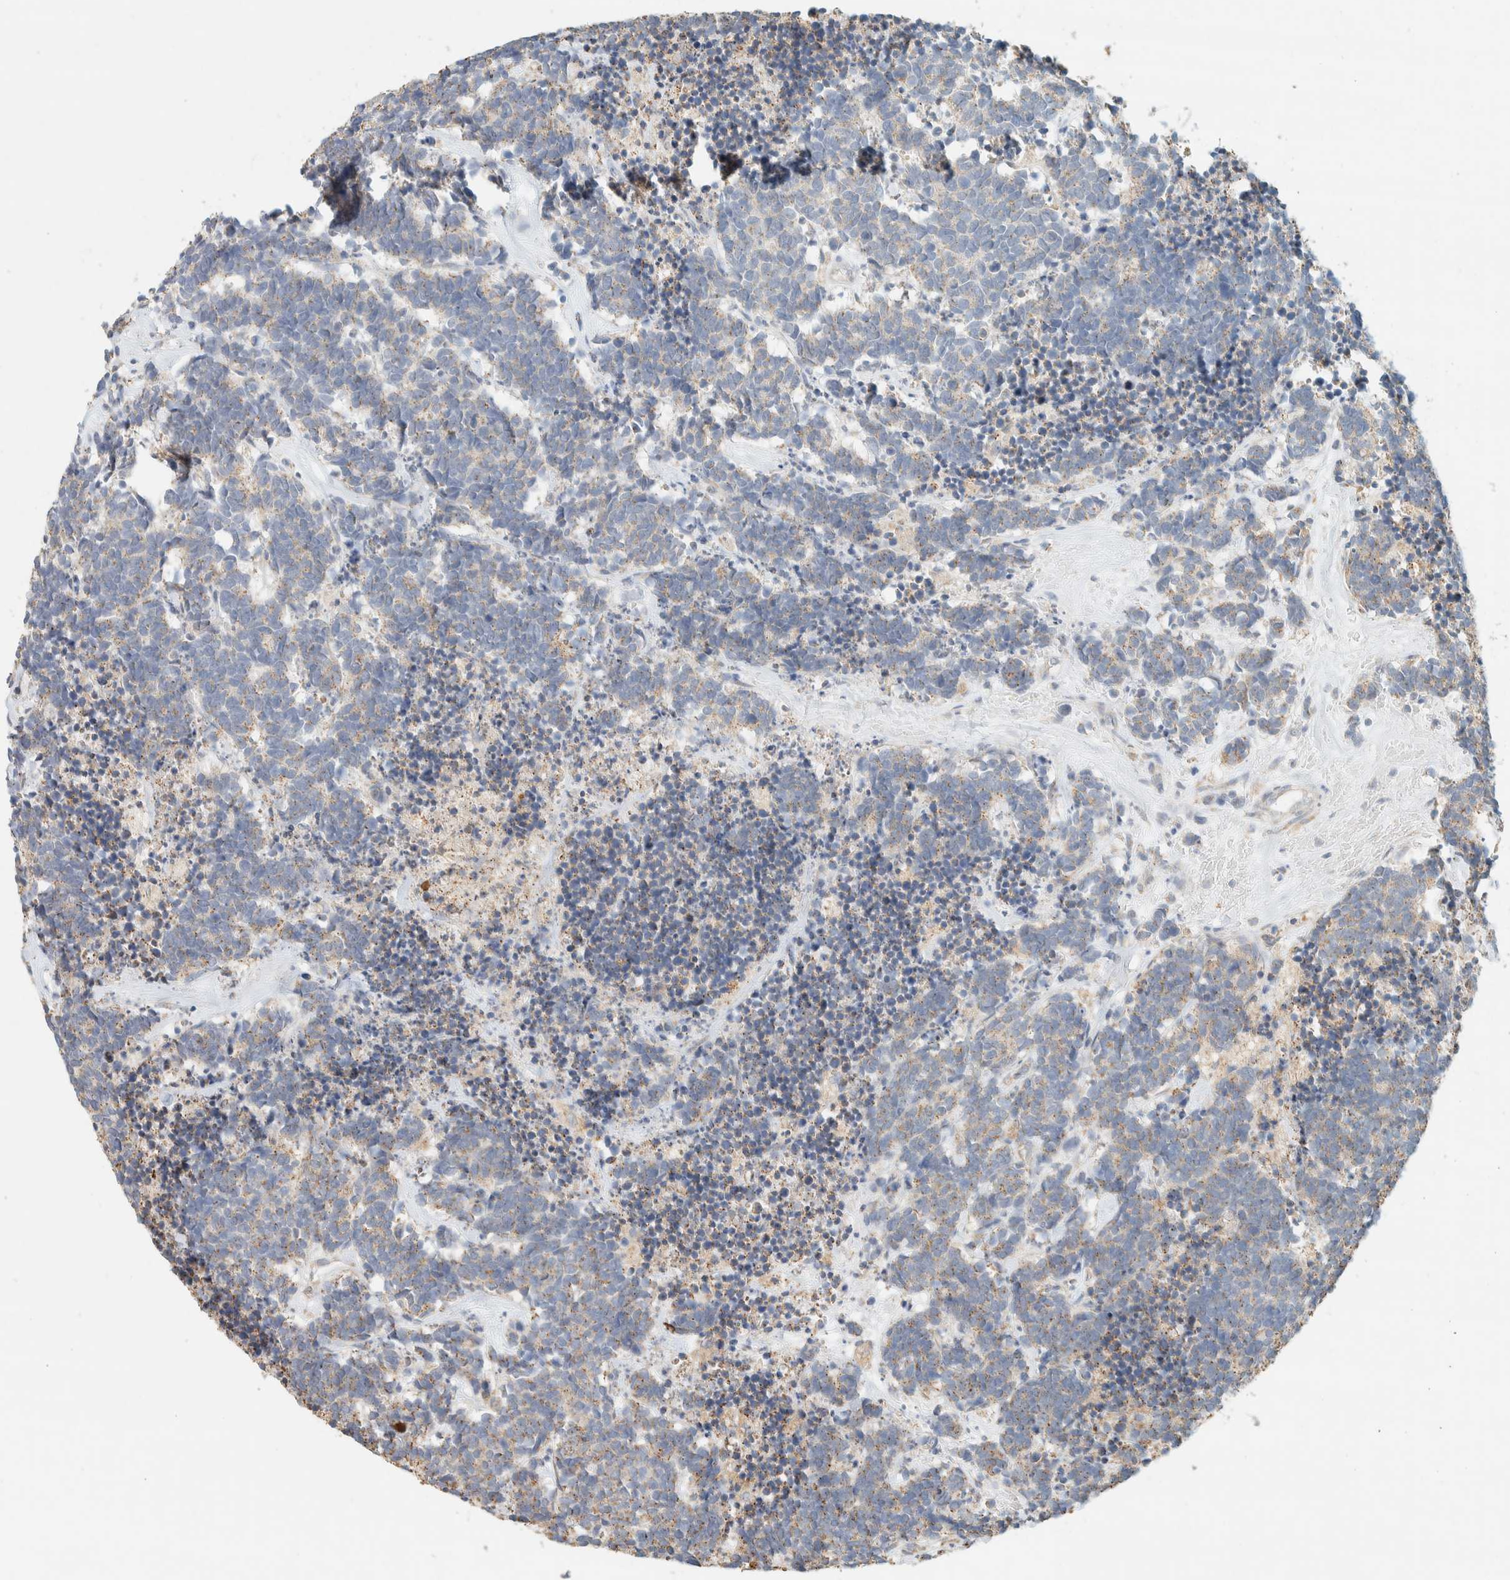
{"staining": {"intensity": "weak", "quantity": ">75%", "location": "cytoplasmic/membranous"}, "tissue": "carcinoid", "cell_type": "Tumor cells", "image_type": "cancer", "snomed": [{"axis": "morphology", "description": "Carcinoma, NOS"}, {"axis": "morphology", "description": "Carcinoid, malignant, NOS"}, {"axis": "topography", "description": "Urinary bladder"}], "caption": "This is a photomicrograph of immunohistochemistry (IHC) staining of carcinoma, which shows weak staining in the cytoplasmic/membranous of tumor cells.", "gene": "TTC3", "patient": {"sex": "male", "age": 57}}